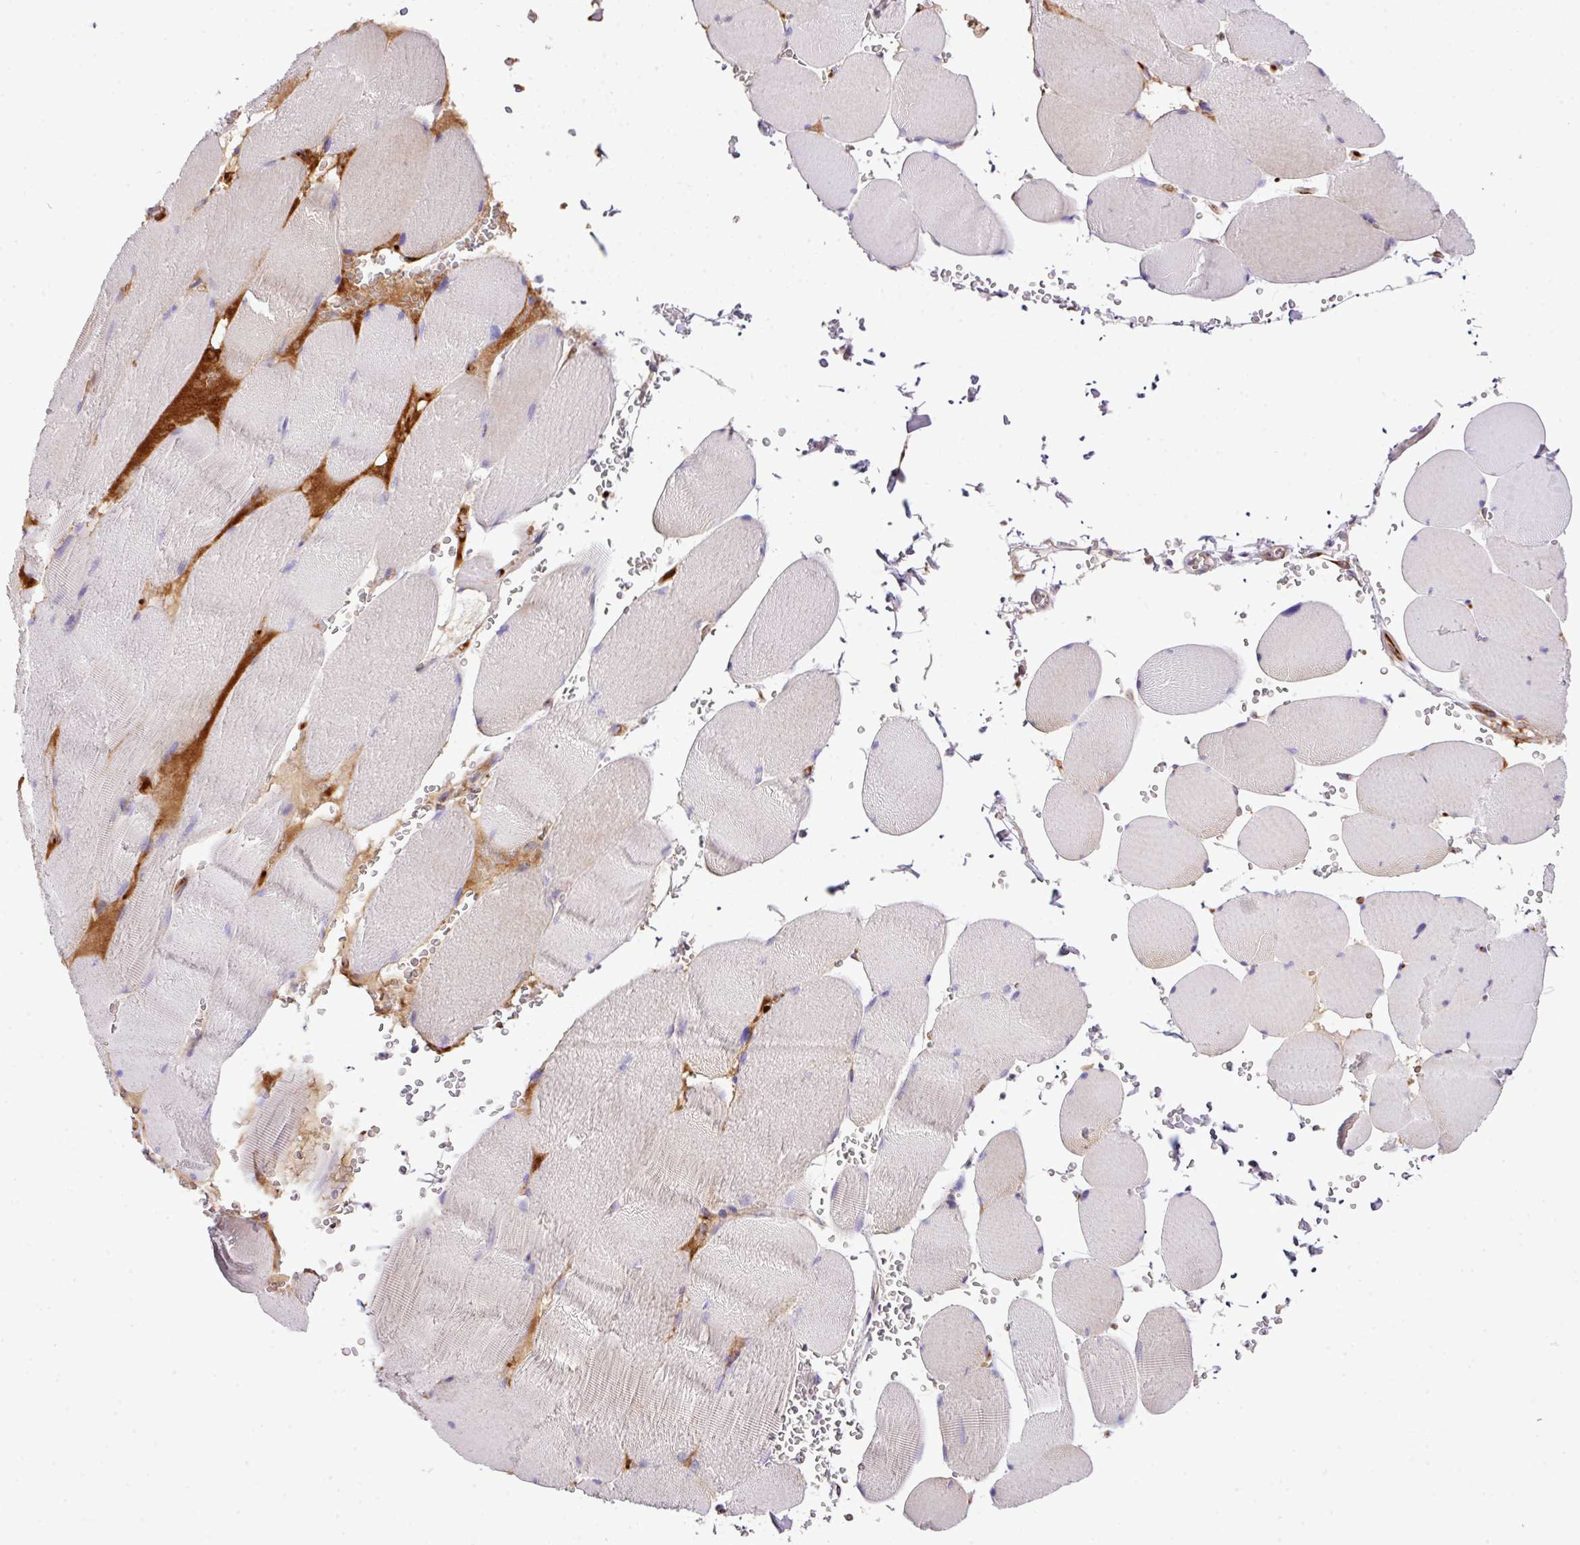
{"staining": {"intensity": "weak", "quantity": "25%-75%", "location": "cytoplasmic/membranous"}, "tissue": "skeletal muscle", "cell_type": "Myocytes", "image_type": "normal", "snomed": [{"axis": "morphology", "description": "Normal tissue, NOS"}, {"axis": "topography", "description": "Skeletal muscle"}, {"axis": "topography", "description": "Head-Neck"}], "caption": "Protein expression by immunohistochemistry (IHC) exhibits weak cytoplasmic/membranous positivity in about 25%-75% of myocytes in normal skeletal muscle.", "gene": "CTXN2", "patient": {"sex": "male", "age": 66}}